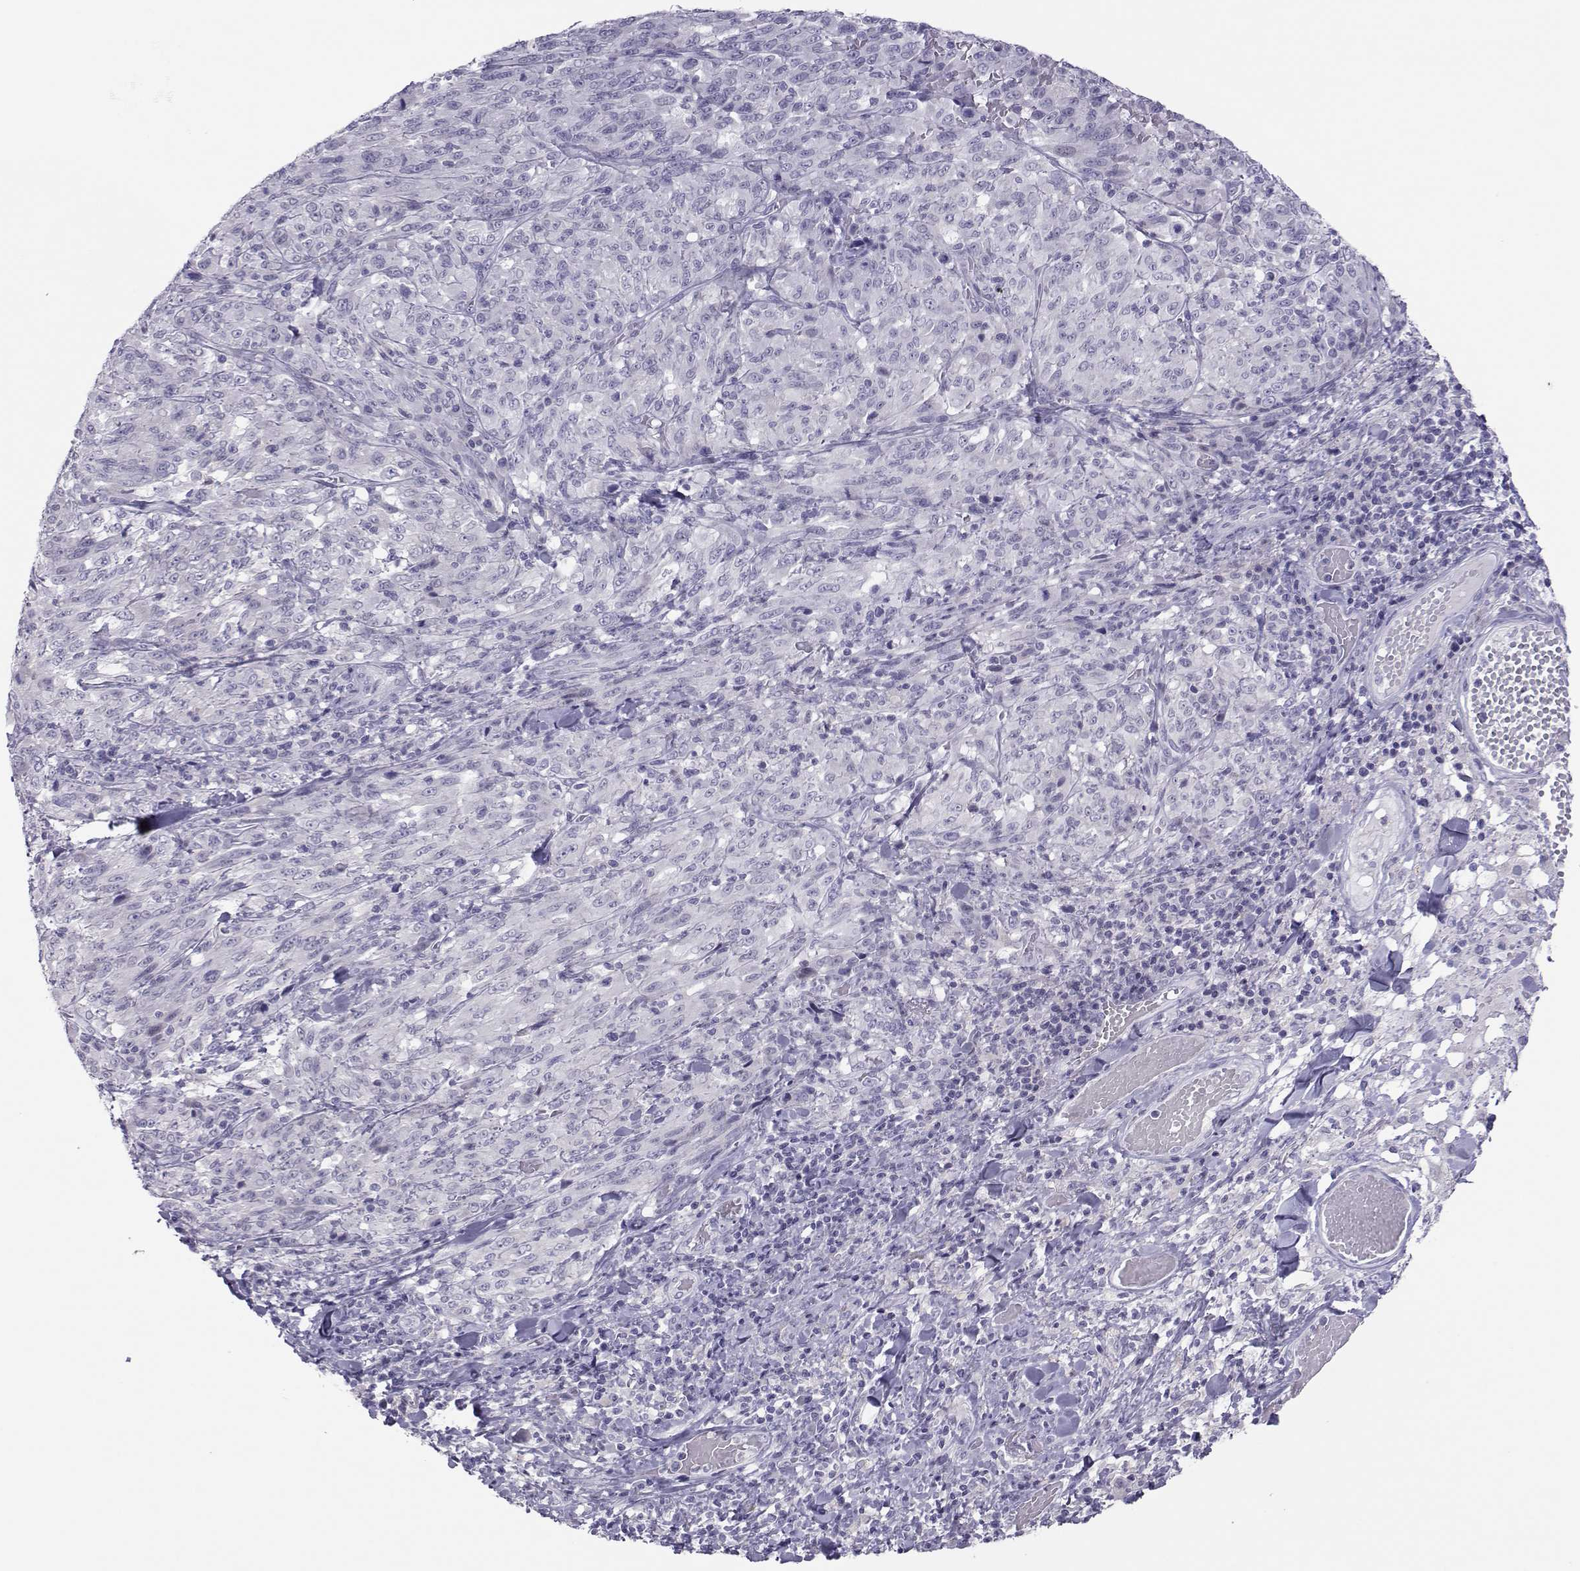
{"staining": {"intensity": "negative", "quantity": "none", "location": "none"}, "tissue": "melanoma", "cell_type": "Tumor cells", "image_type": "cancer", "snomed": [{"axis": "morphology", "description": "Malignant melanoma, NOS"}, {"axis": "topography", "description": "Skin"}], "caption": "Tumor cells are negative for protein expression in human malignant melanoma.", "gene": "TRPM7", "patient": {"sex": "female", "age": 91}}